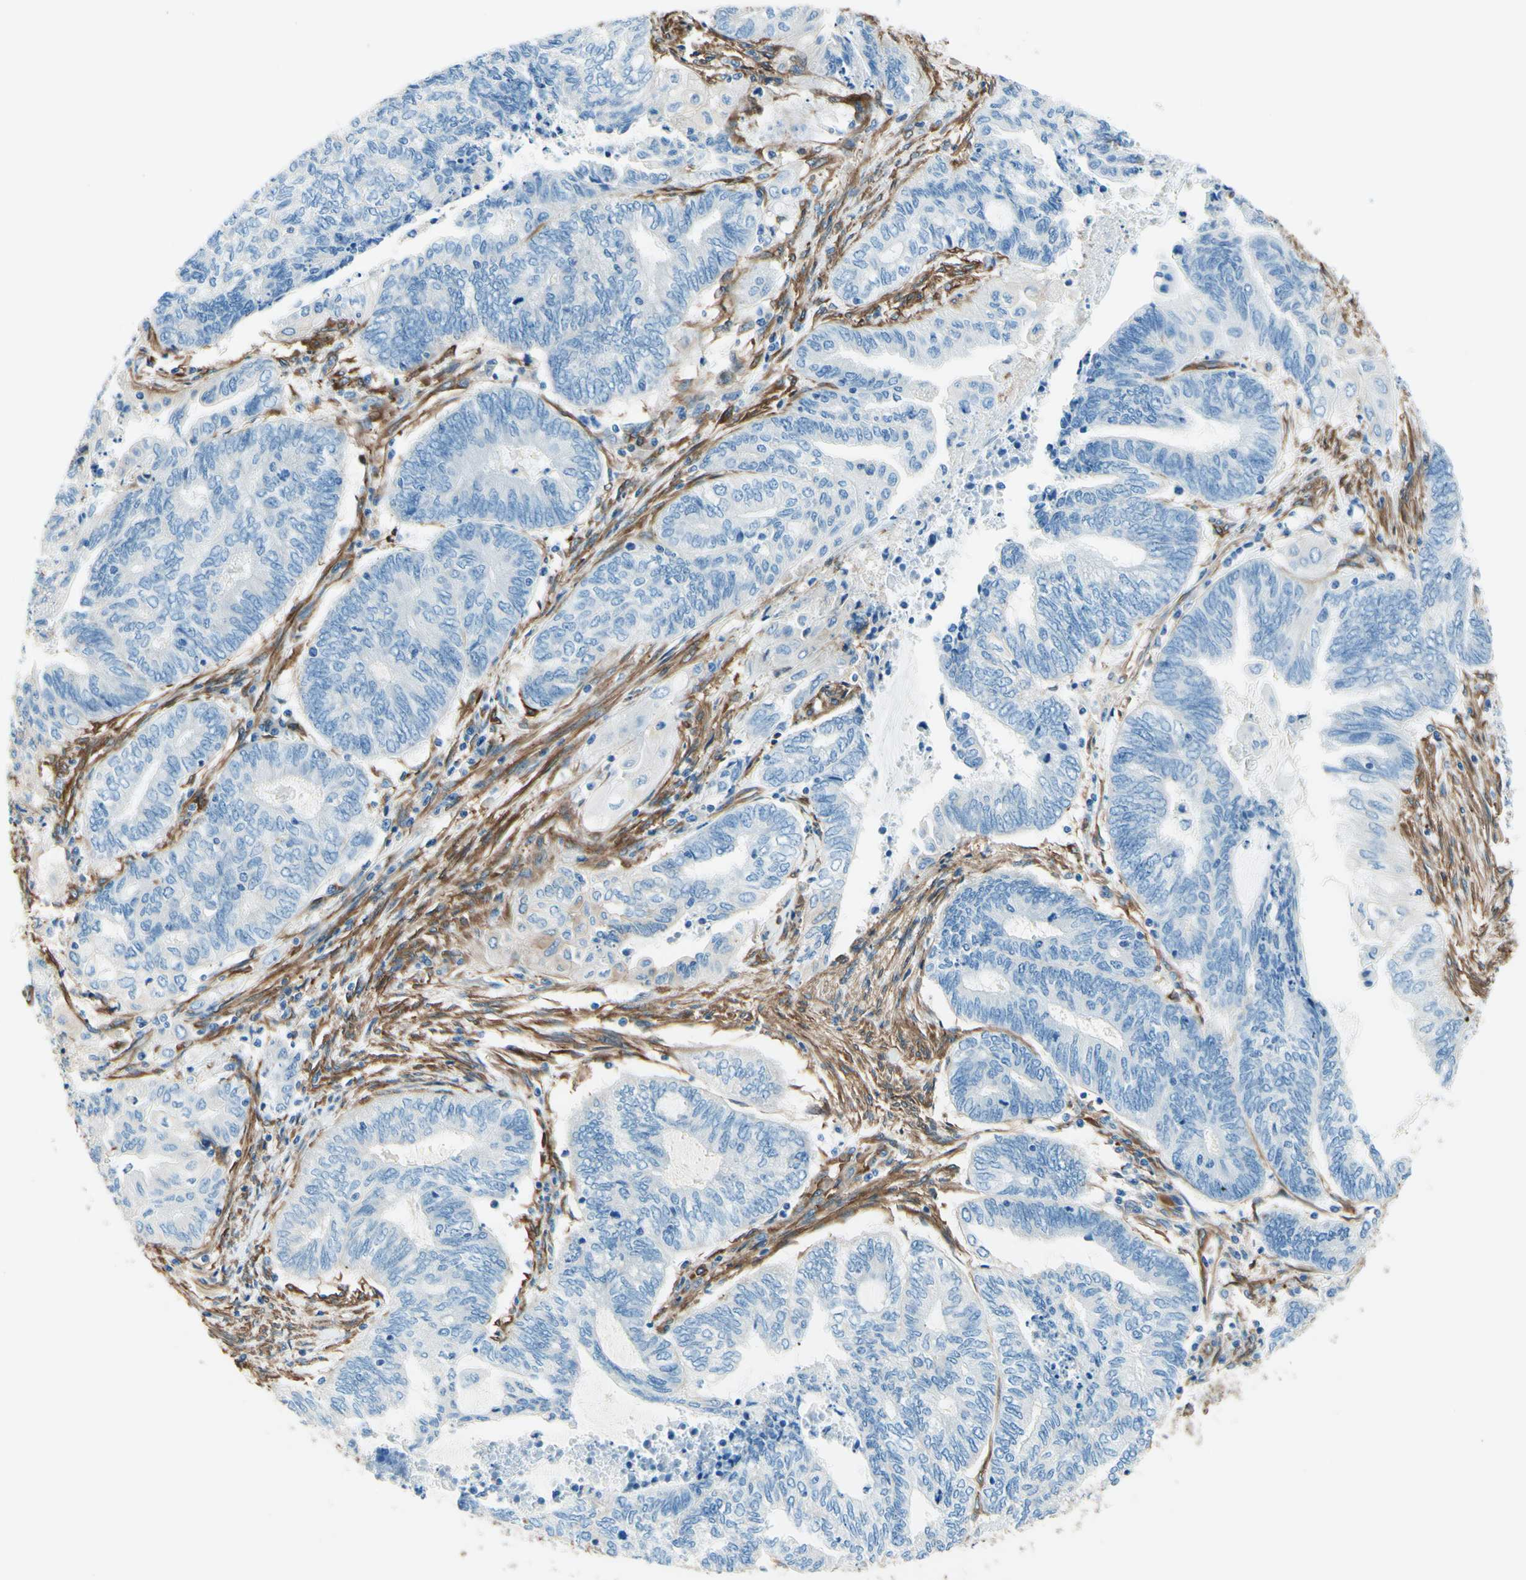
{"staining": {"intensity": "negative", "quantity": "none", "location": "none"}, "tissue": "endometrial cancer", "cell_type": "Tumor cells", "image_type": "cancer", "snomed": [{"axis": "morphology", "description": "Adenocarcinoma, NOS"}, {"axis": "topography", "description": "Uterus"}, {"axis": "topography", "description": "Endometrium"}], "caption": "An immunohistochemistry (IHC) micrograph of endometrial adenocarcinoma is shown. There is no staining in tumor cells of endometrial adenocarcinoma.", "gene": "DPYSL3", "patient": {"sex": "female", "age": 70}}